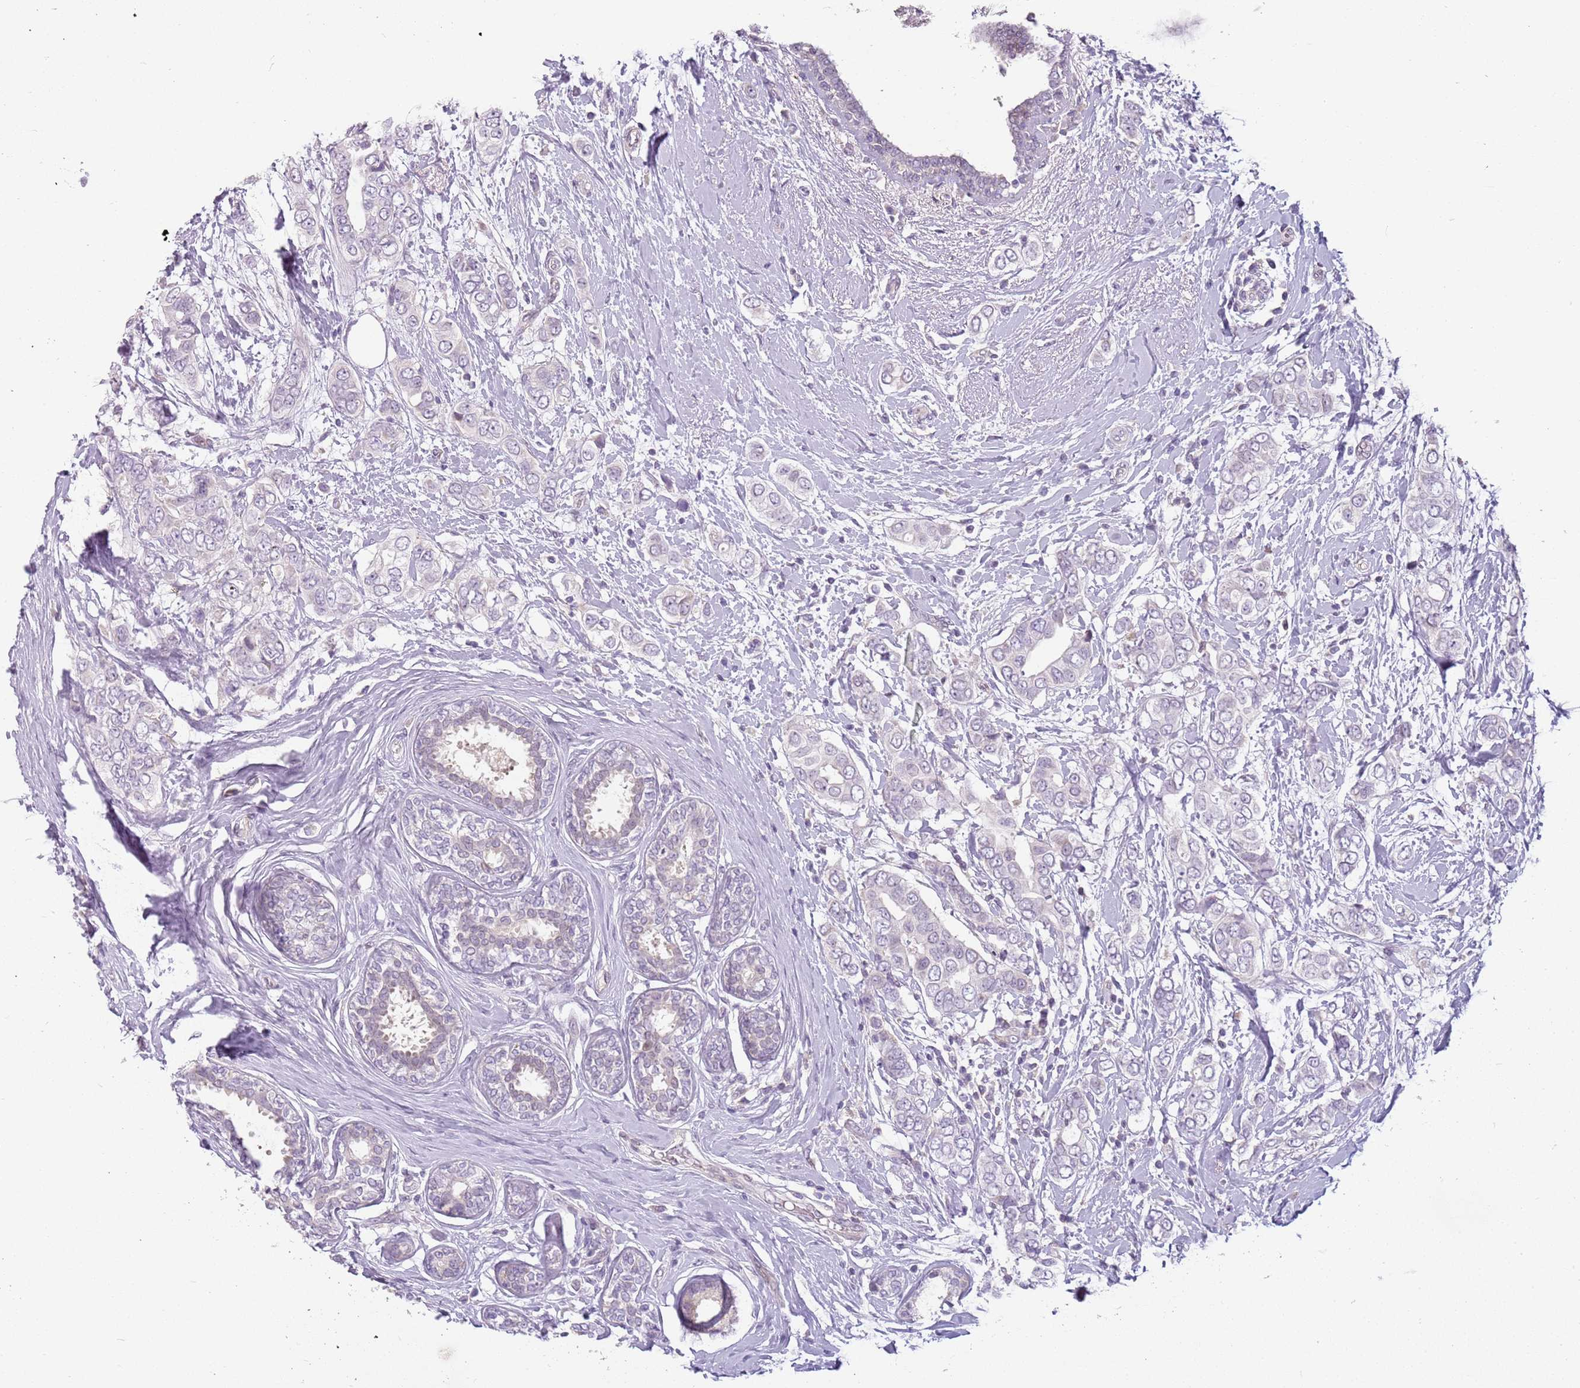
{"staining": {"intensity": "negative", "quantity": "none", "location": "none"}, "tissue": "breast cancer", "cell_type": "Tumor cells", "image_type": "cancer", "snomed": [{"axis": "morphology", "description": "Lobular carcinoma"}, {"axis": "topography", "description": "Breast"}], "caption": "The immunohistochemistry (IHC) image has no significant positivity in tumor cells of lobular carcinoma (breast) tissue.", "gene": "DEFB116", "patient": {"sex": "female", "age": 51}}